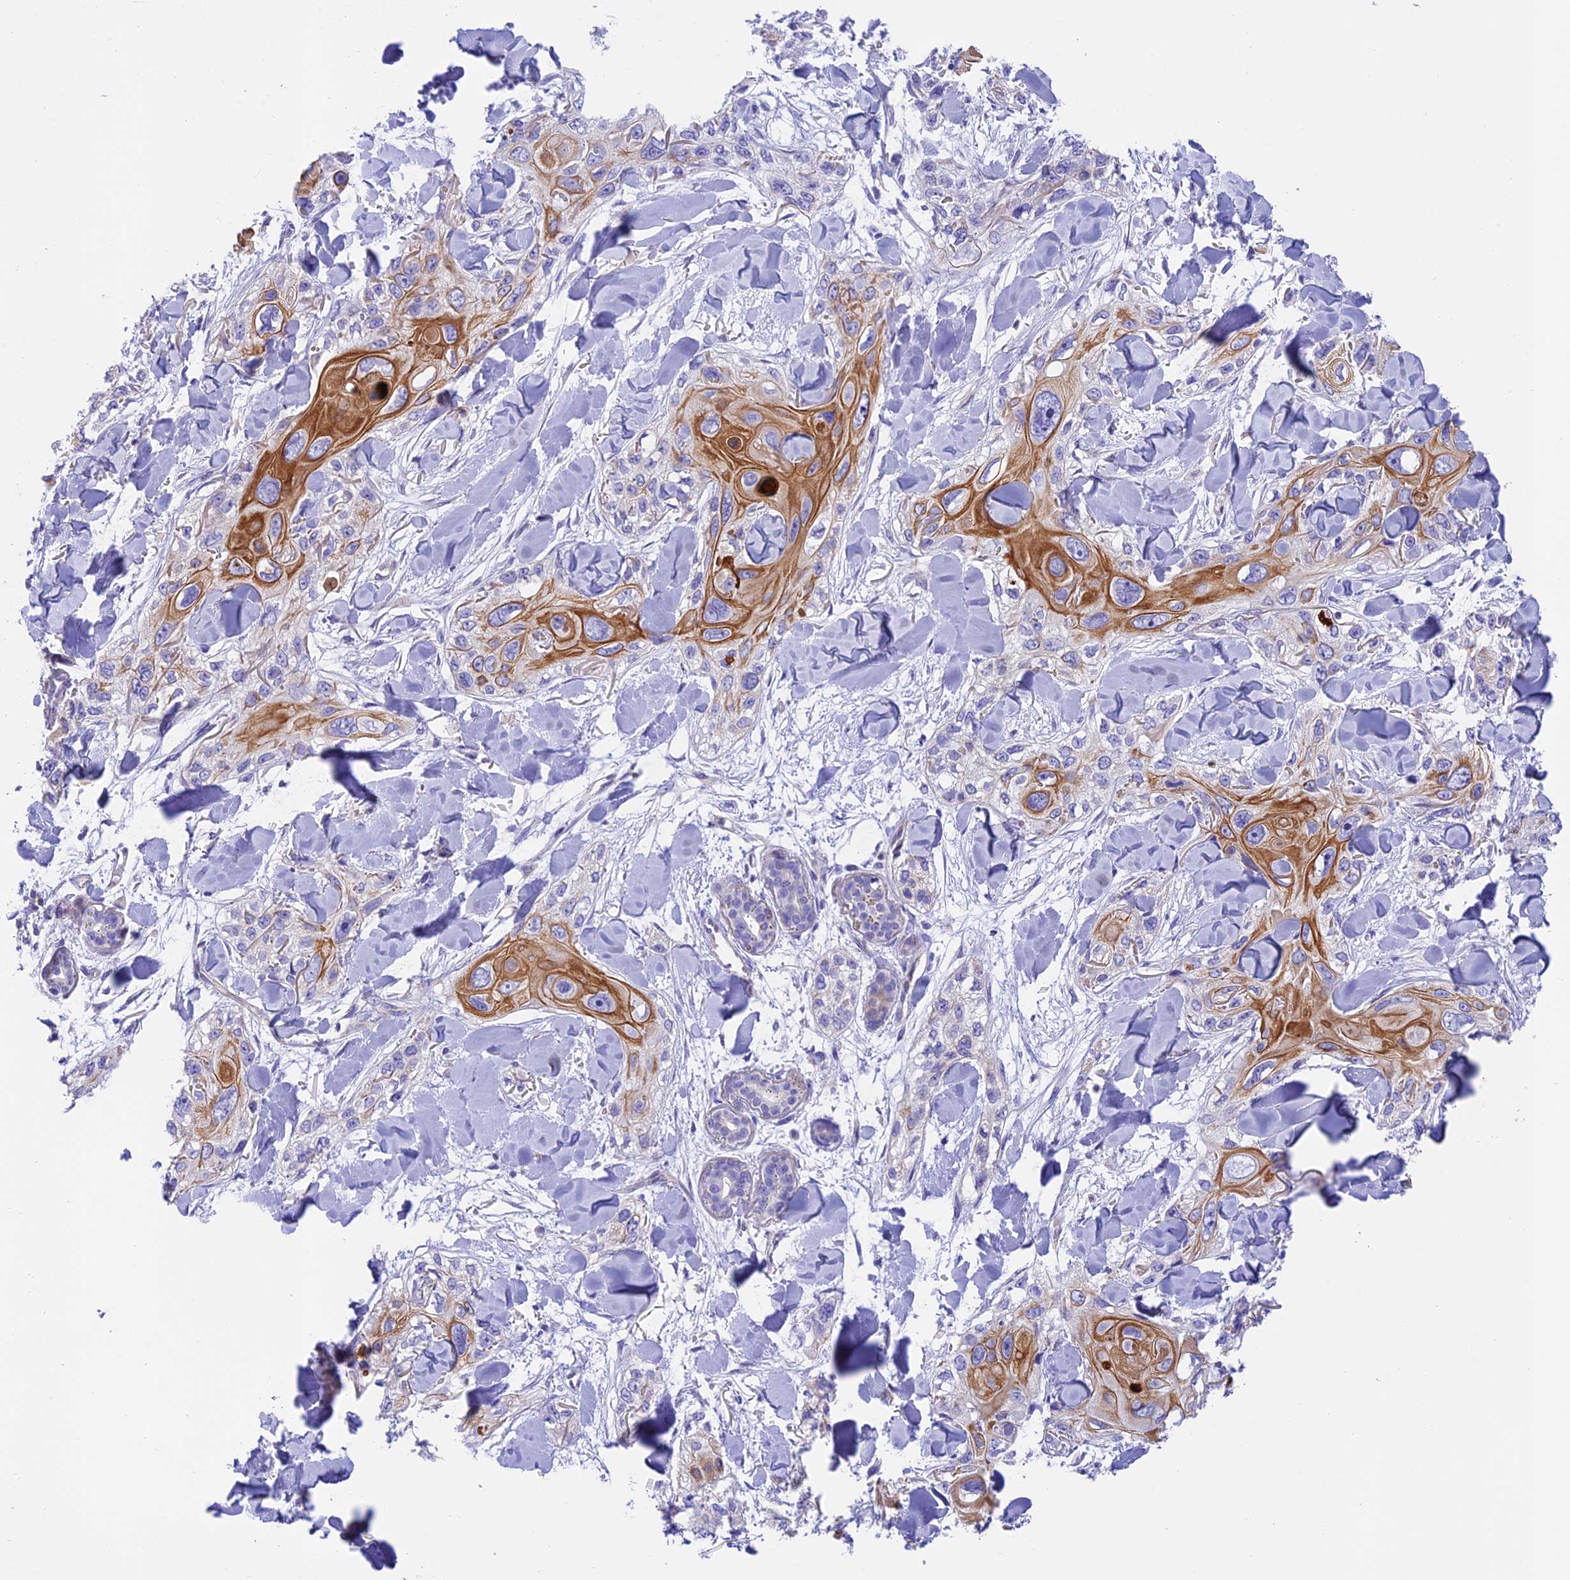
{"staining": {"intensity": "moderate", "quantity": "<25%", "location": "cytoplasmic/membranous"}, "tissue": "skin cancer", "cell_type": "Tumor cells", "image_type": "cancer", "snomed": [{"axis": "morphology", "description": "Normal tissue, NOS"}, {"axis": "morphology", "description": "Squamous cell carcinoma, NOS"}, {"axis": "topography", "description": "Skin"}], "caption": "Human skin cancer (squamous cell carcinoma) stained with a protein marker exhibits moderate staining in tumor cells.", "gene": "C17orf67", "patient": {"sex": "male", "age": 72}}